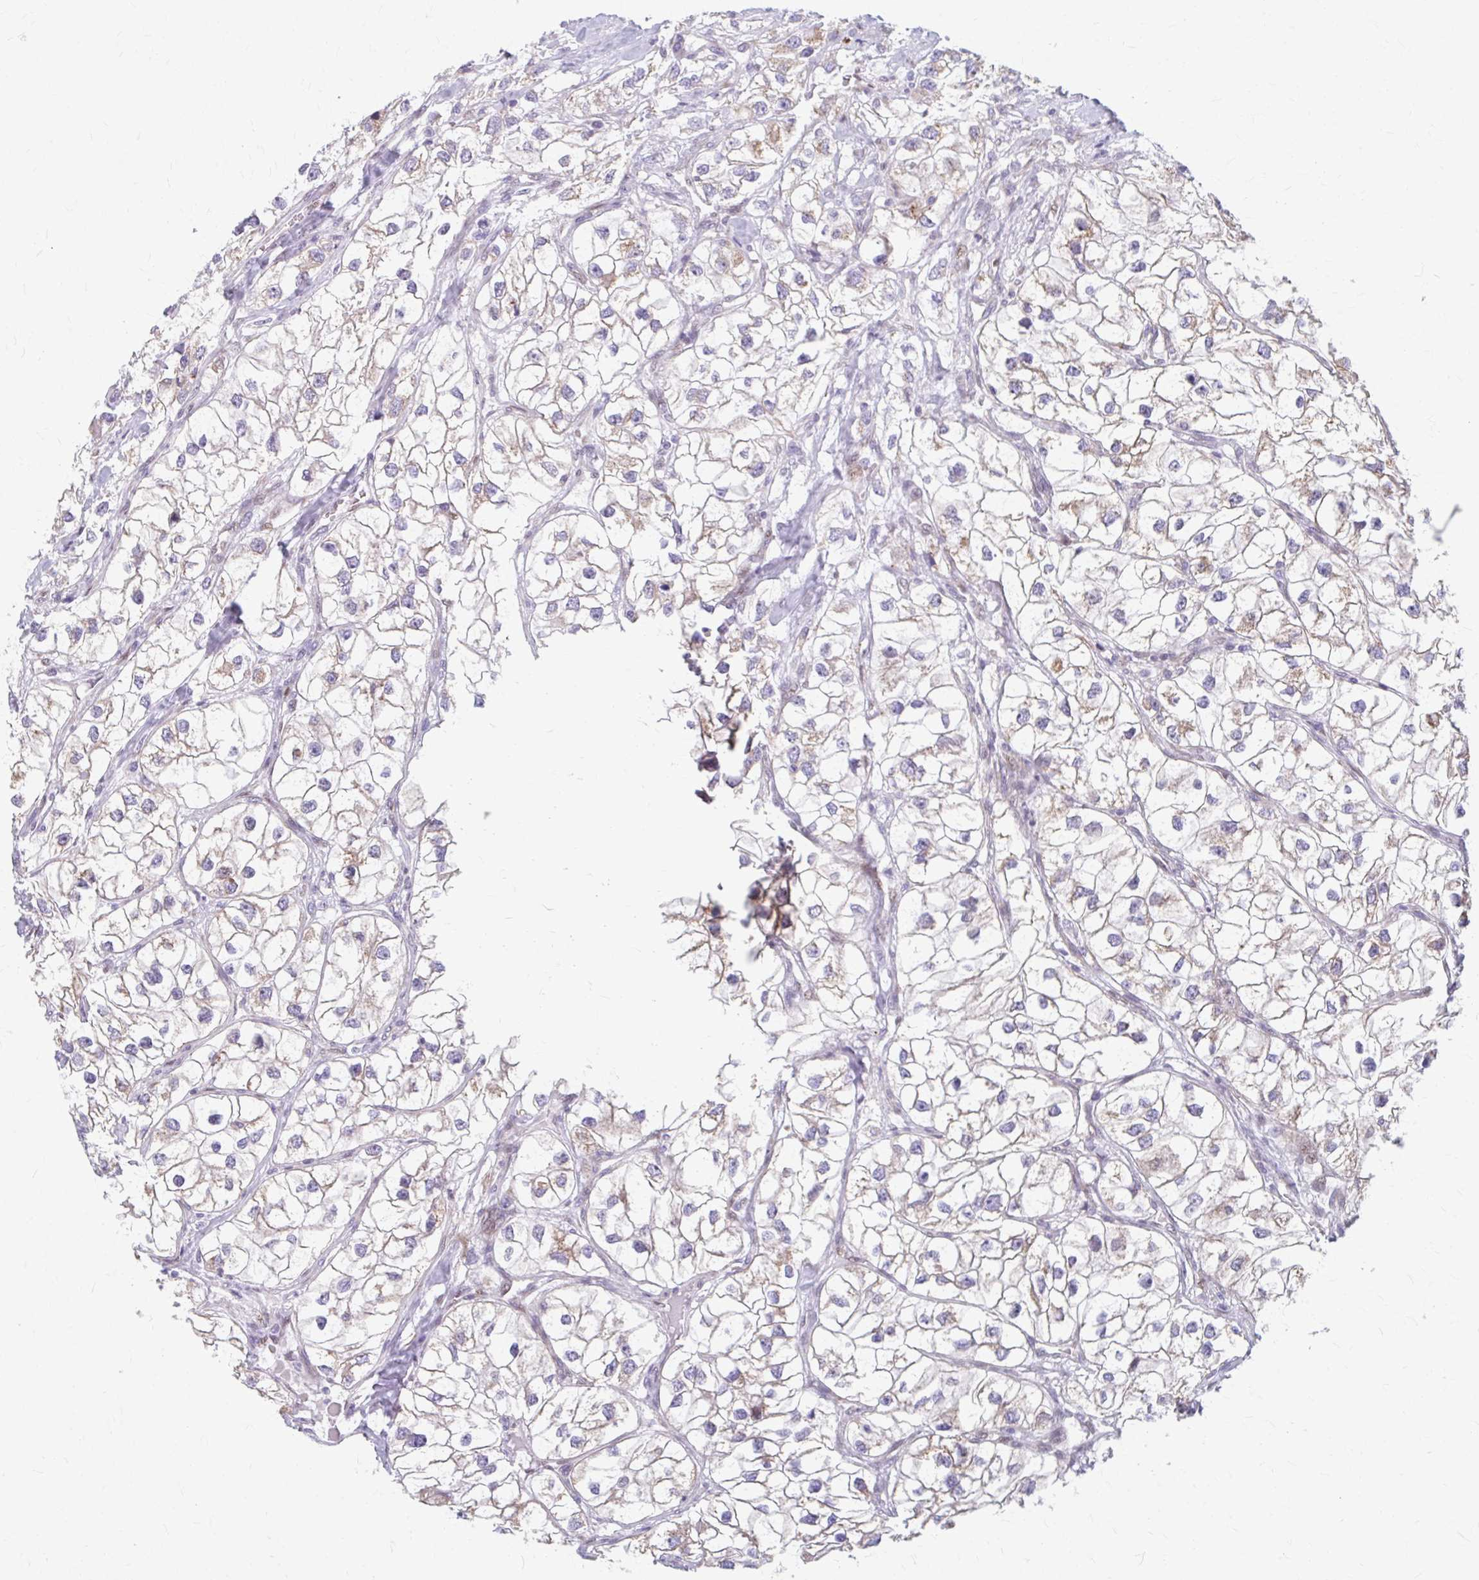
{"staining": {"intensity": "weak", "quantity": "25%-75%", "location": "cytoplasmic/membranous"}, "tissue": "renal cancer", "cell_type": "Tumor cells", "image_type": "cancer", "snomed": [{"axis": "morphology", "description": "Adenocarcinoma, NOS"}, {"axis": "topography", "description": "Kidney"}], "caption": "Protein expression analysis of human renal cancer (adenocarcinoma) reveals weak cytoplasmic/membranous positivity in about 25%-75% of tumor cells.", "gene": "BEAN1", "patient": {"sex": "male", "age": 59}}